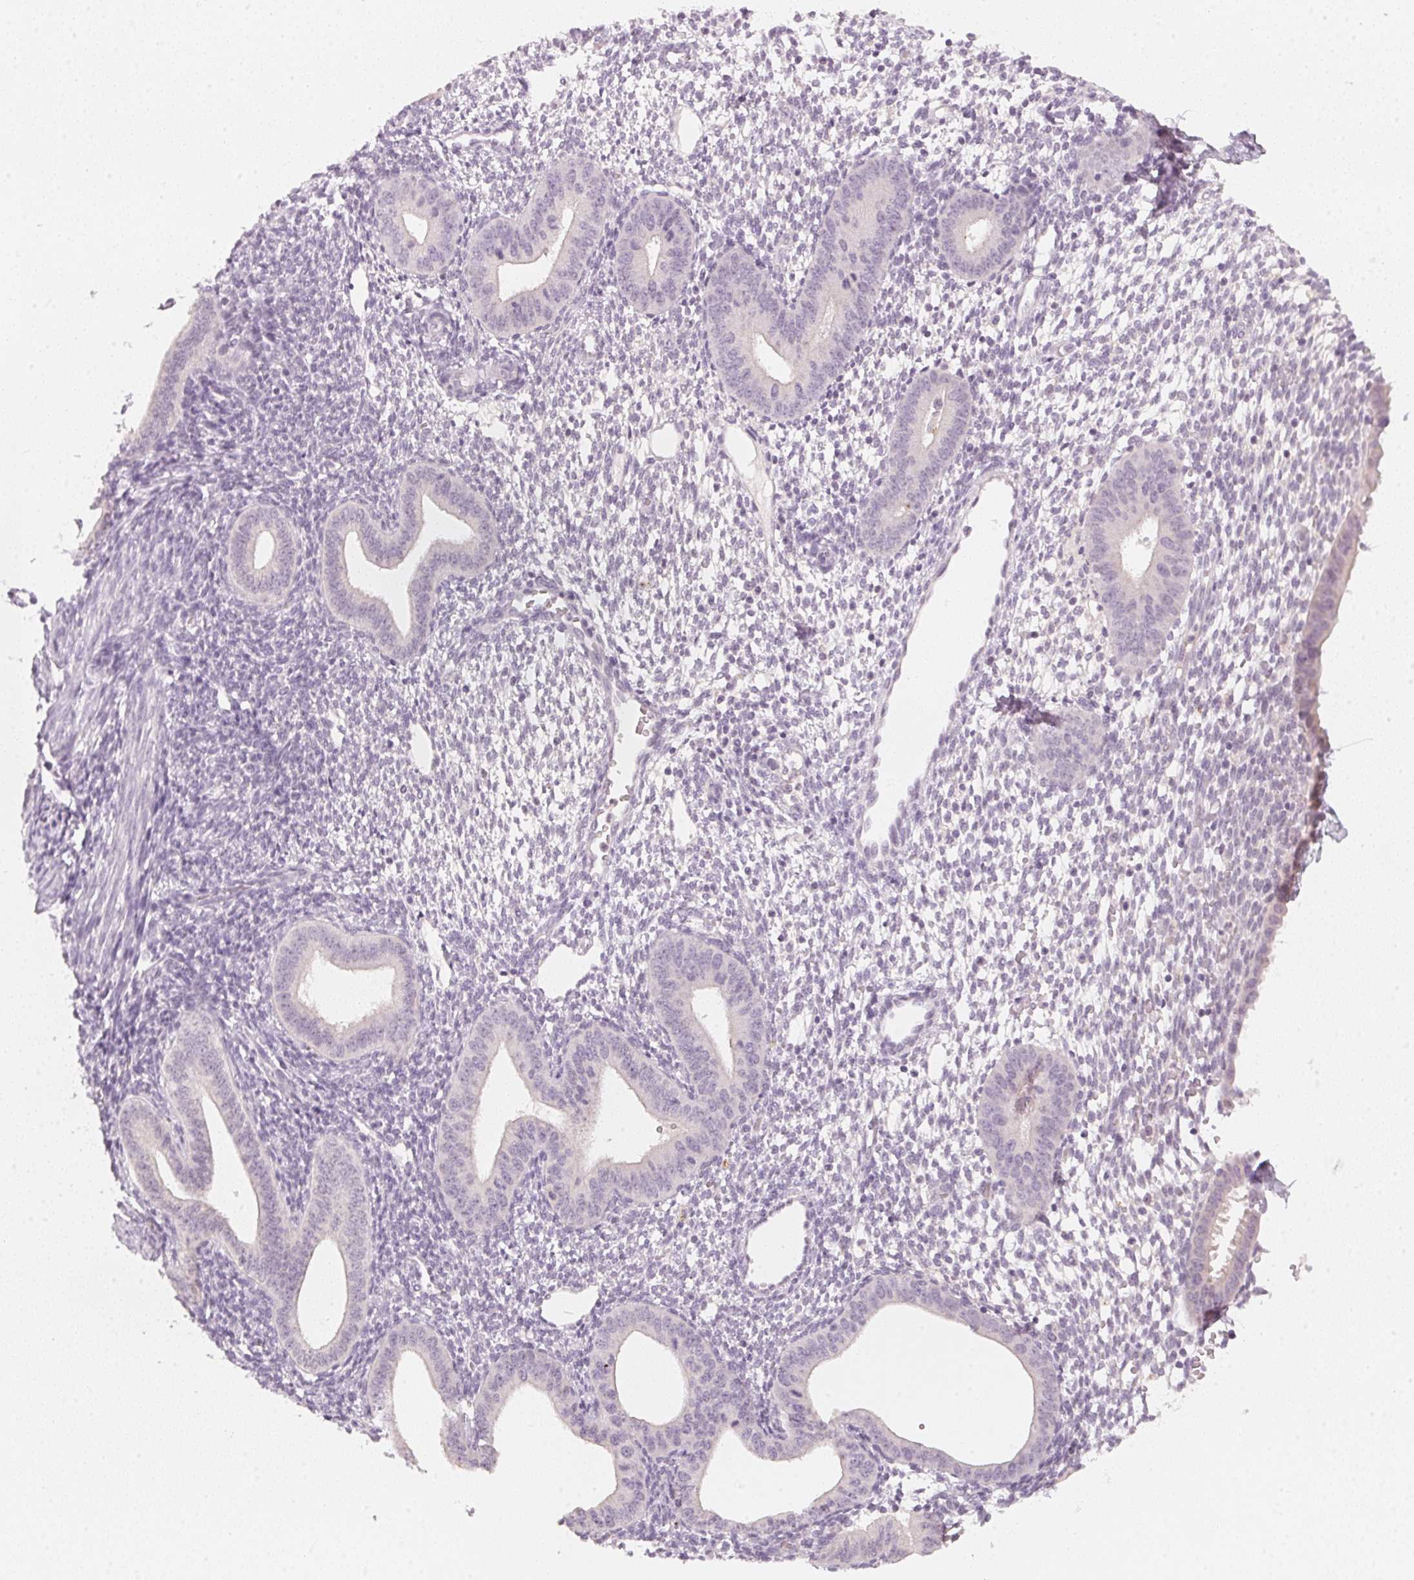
{"staining": {"intensity": "negative", "quantity": "none", "location": "none"}, "tissue": "endometrium", "cell_type": "Cells in endometrial stroma", "image_type": "normal", "snomed": [{"axis": "morphology", "description": "Normal tissue, NOS"}, {"axis": "topography", "description": "Endometrium"}], "caption": "DAB immunohistochemical staining of benign endometrium exhibits no significant staining in cells in endometrial stroma. (DAB IHC visualized using brightfield microscopy, high magnification).", "gene": "CFAP276", "patient": {"sex": "female", "age": 40}}